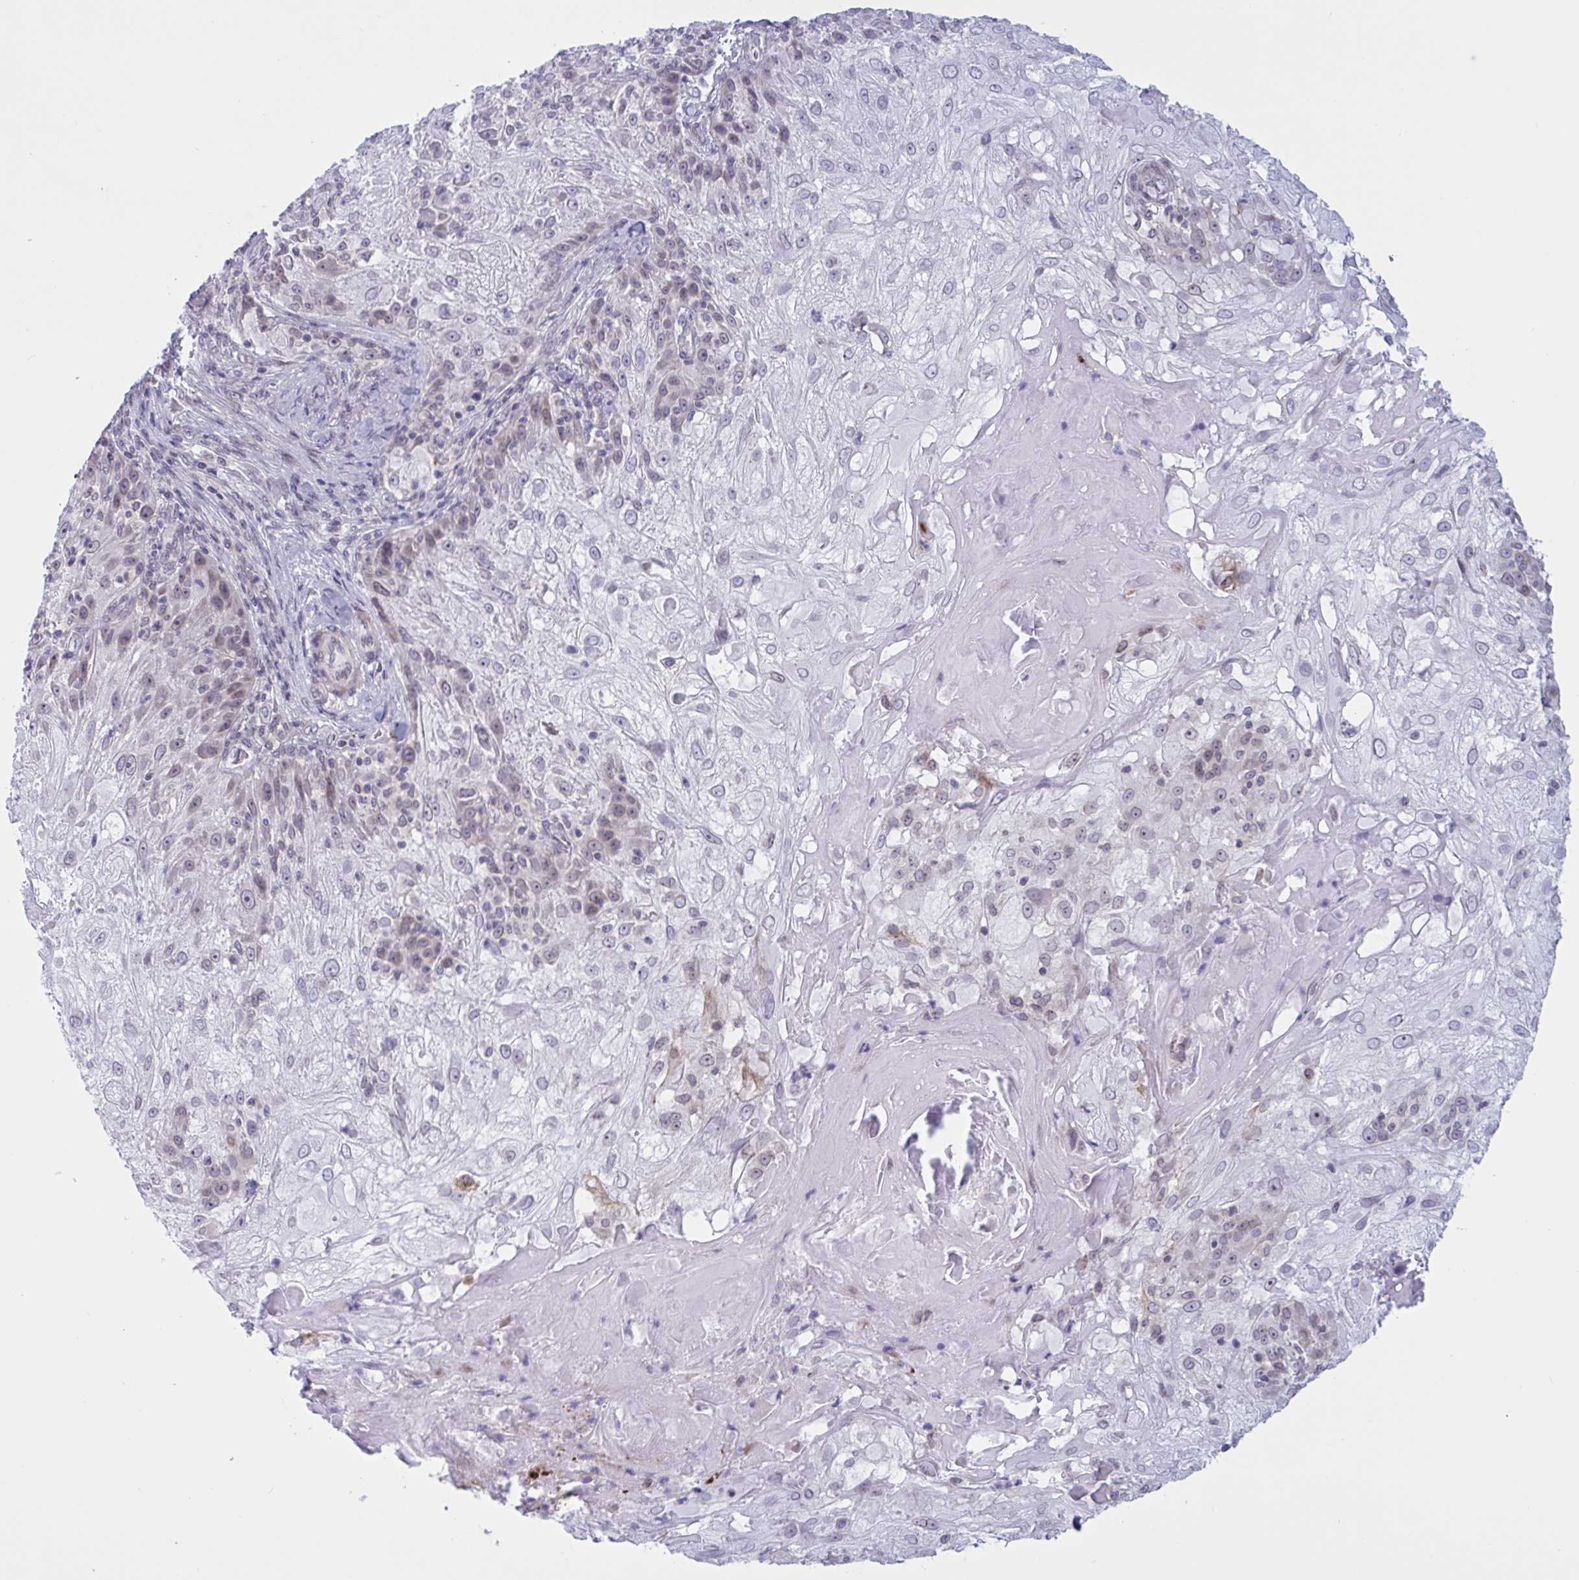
{"staining": {"intensity": "weak", "quantity": "<25%", "location": "nuclear"}, "tissue": "skin cancer", "cell_type": "Tumor cells", "image_type": "cancer", "snomed": [{"axis": "morphology", "description": "Normal tissue, NOS"}, {"axis": "morphology", "description": "Squamous cell carcinoma, NOS"}, {"axis": "topography", "description": "Skin"}], "caption": "This micrograph is of skin squamous cell carcinoma stained with immunohistochemistry (IHC) to label a protein in brown with the nuclei are counter-stained blue. There is no positivity in tumor cells. The staining was performed using DAB to visualize the protein expression in brown, while the nuclei were stained in blue with hematoxylin (Magnification: 20x).", "gene": "DOCK11", "patient": {"sex": "female", "age": 83}}